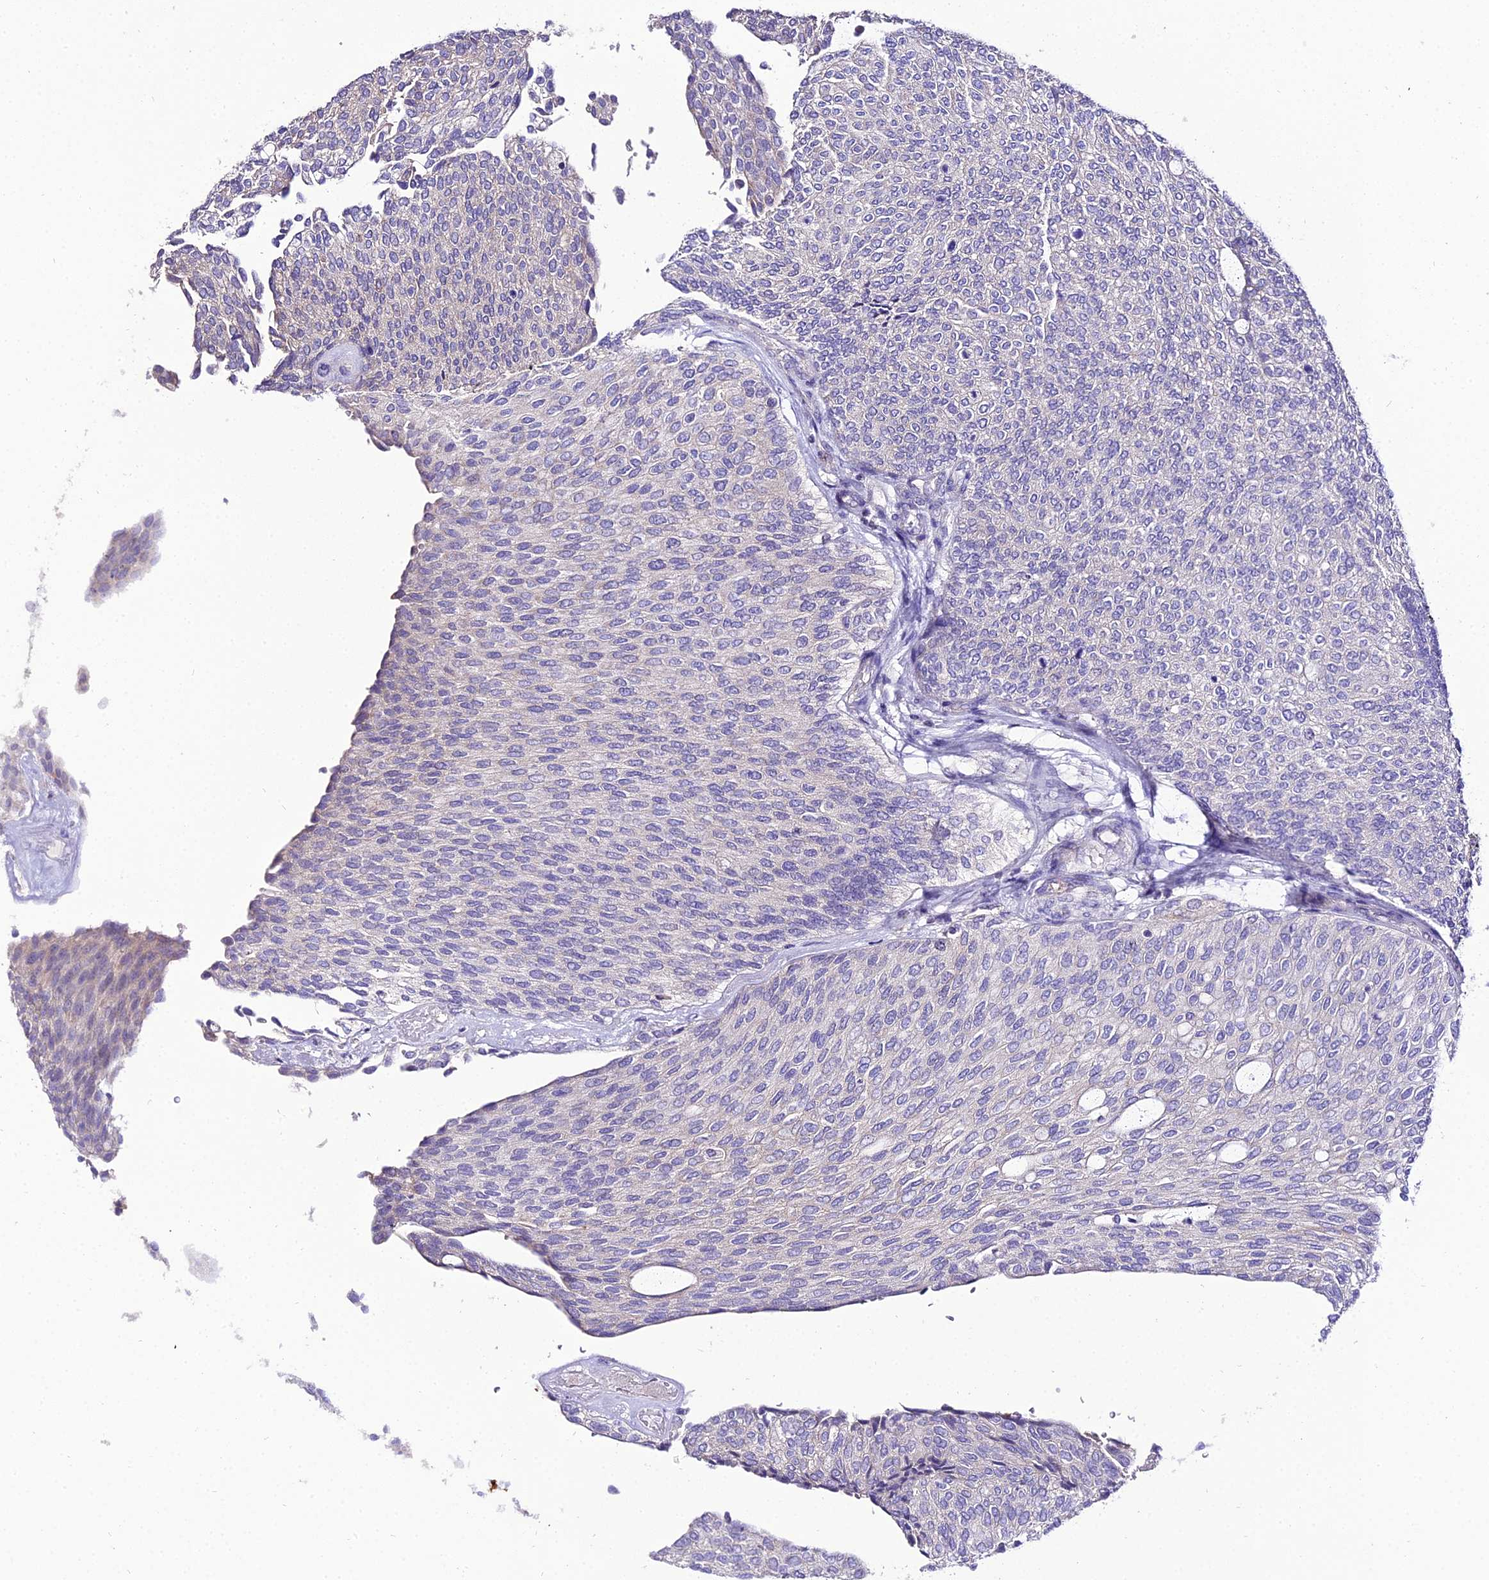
{"staining": {"intensity": "negative", "quantity": "none", "location": "none"}, "tissue": "urothelial cancer", "cell_type": "Tumor cells", "image_type": "cancer", "snomed": [{"axis": "morphology", "description": "Urothelial carcinoma, Low grade"}, {"axis": "topography", "description": "Urinary bladder"}], "caption": "The histopathology image reveals no significant staining in tumor cells of urothelial cancer.", "gene": "SHQ1", "patient": {"sex": "female", "age": 79}}